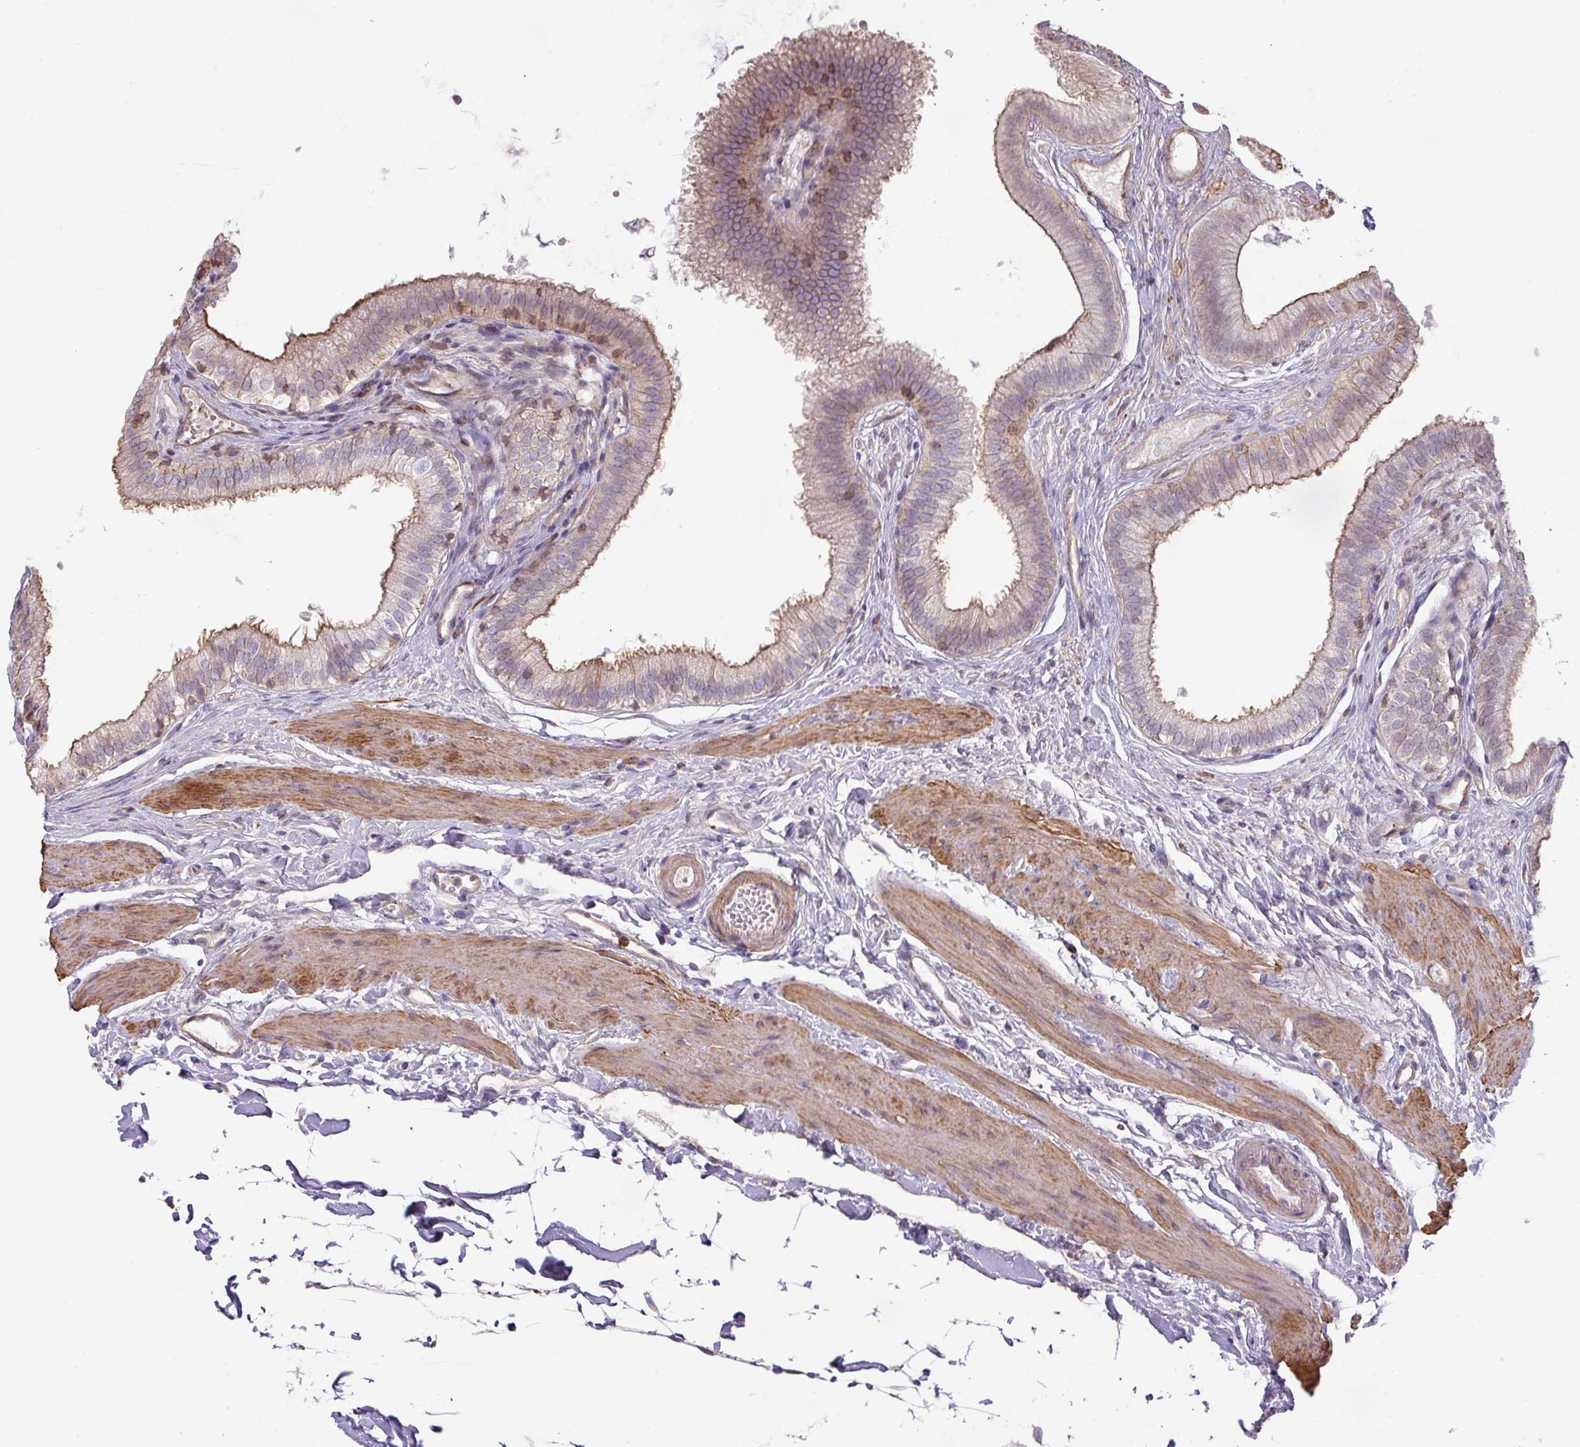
{"staining": {"intensity": "weak", "quantity": "25%-75%", "location": "cytoplasmic/membranous"}, "tissue": "gallbladder", "cell_type": "Glandular cells", "image_type": "normal", "snomed": [{"axis": "morphology", "description": "Normal tissue, NOS"}, {"axis": "topography", "description": "Gallbladder"}], "caption": "This histopathology image exhibits immunohistochemistry (IHC) staining of normal gallbladder, with low weak cytoplasmic/membranous positivity in about 25%-75% of glandular cells.", "gene": "LRRC41", "patient": {"sex": "female", "age": 54}}